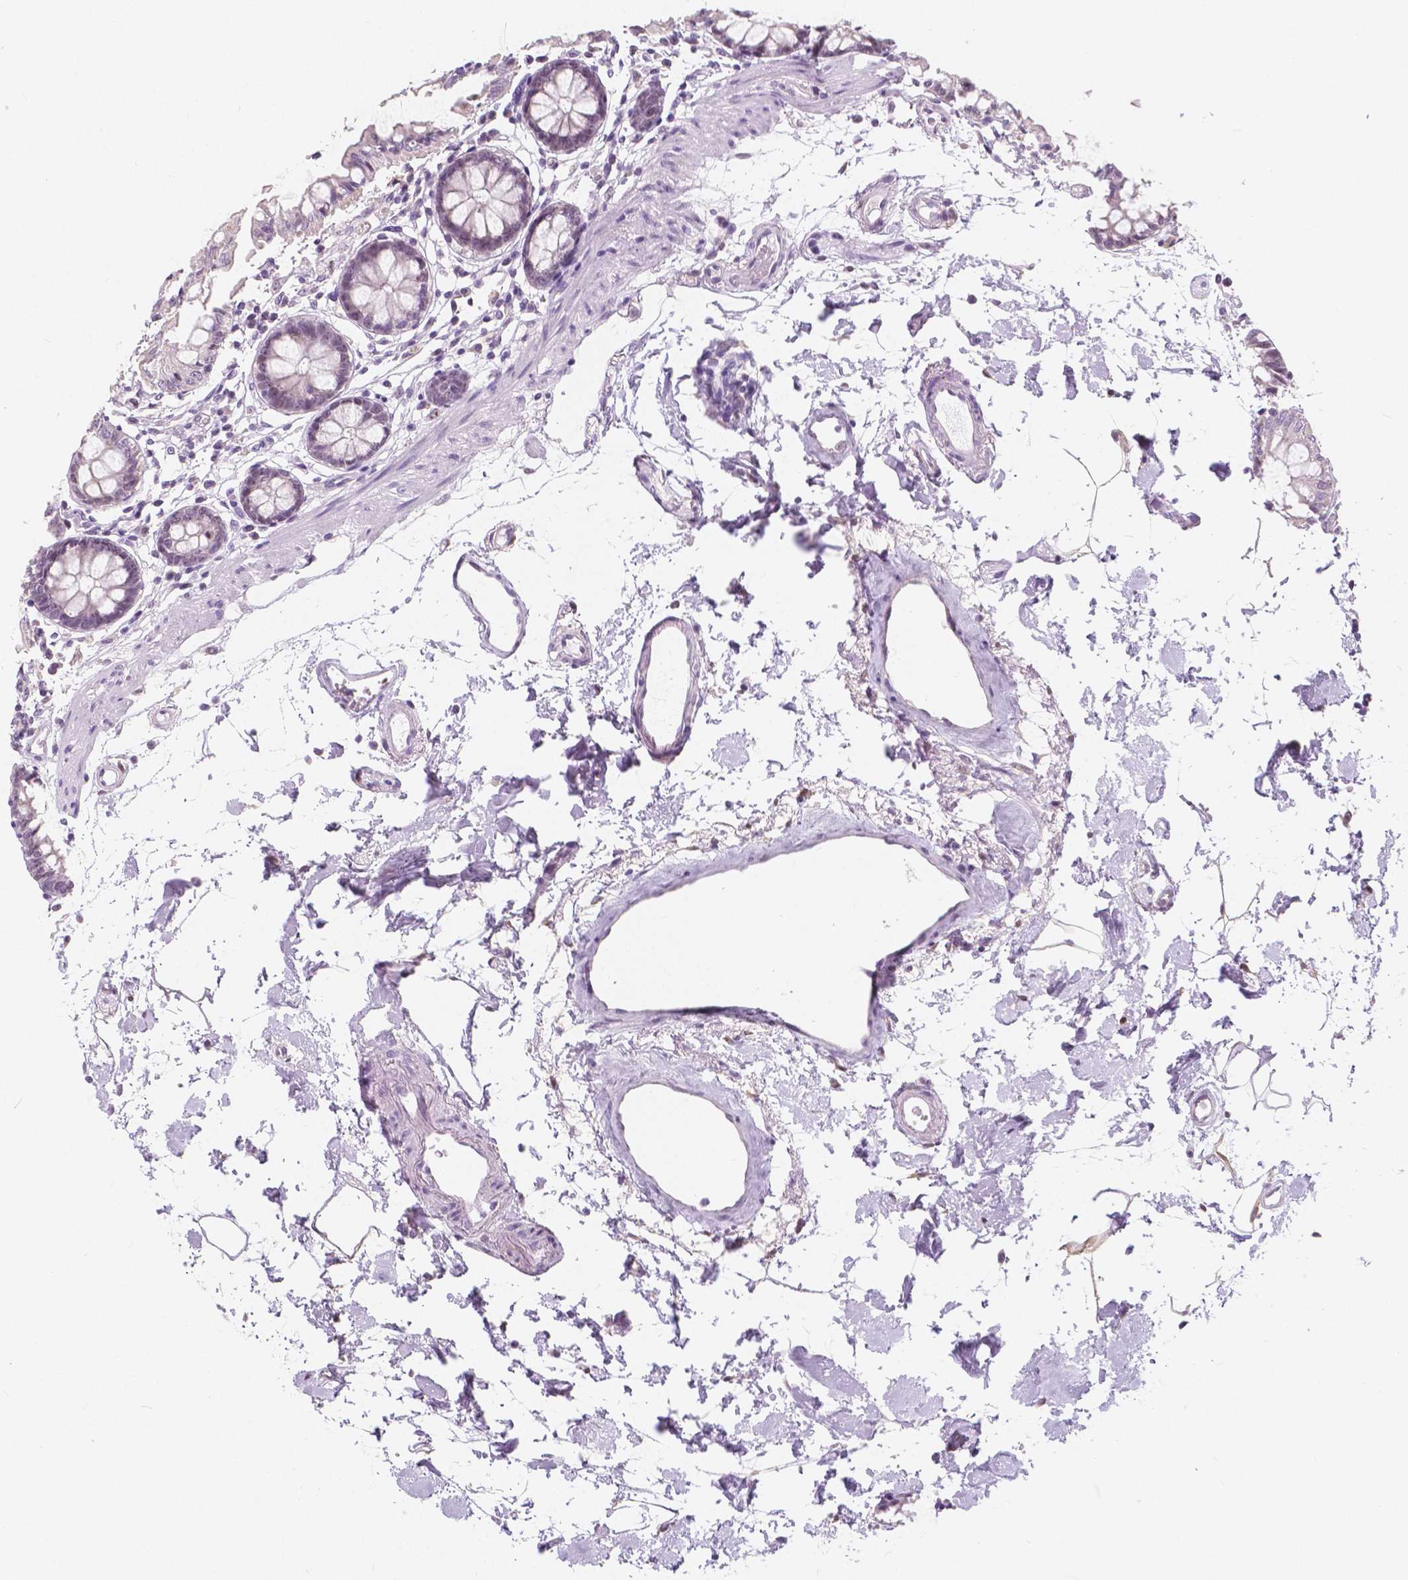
{"staining": {"intensity": "negative", "quantity": "none", "location": "none"}, "tissue": "colon", "cell_type": "Endothelial cells", "image_type": "normal", "snomed": [{"axis": "morphology", "description": "Normal tissue, NOS"}, {"axis": "topography", "description": "Colon"}], "caption": "Colon stained for a protein using IHC exhibits no expression endothelial cells.", "gene": "NOLC1", "patient": {"sex": "female", "age": 84}}